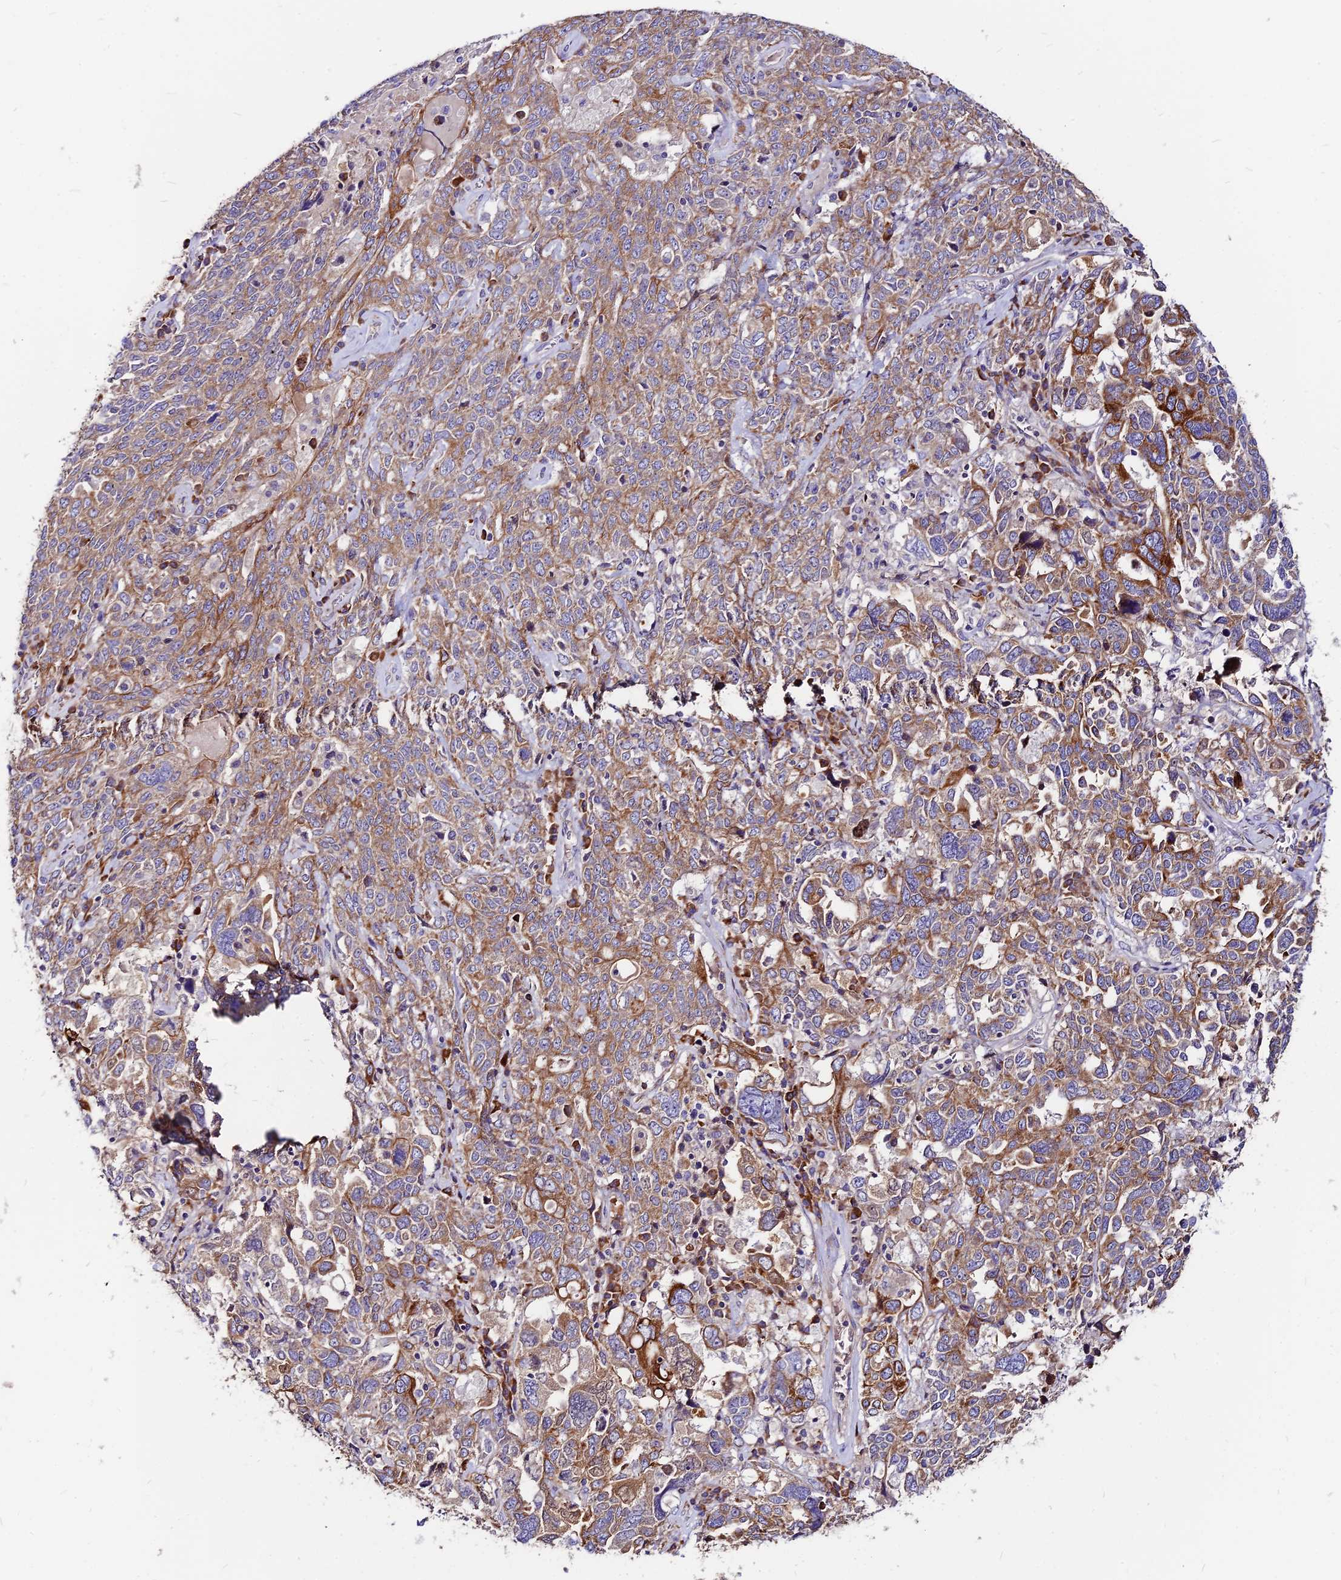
{"staining": {"intensity": "moderate", "quantity": "25%-75%", "location": "cytoplasmic/membranous"}, "tissue": "ovarian cancer", "cell_type": "Tumor cells", "image_type": "cancer", "snomed": [{"axis": "morphology", "description": "Carcinoma, endometroid"}, {"axis": "topography", "description": "Ovary"}], "caption": "Moderate cytoplasmic/membranous protein expression is seen in approximately 25%-75% of tumor cells in endometroid carcinoma (ovarian). (DAB (3,3'-diaminobenzidine) IHC with brightfield microscopy, high magnification).", "gene": "DENND2D", "patient": {"sex": "female", "age": 62}}